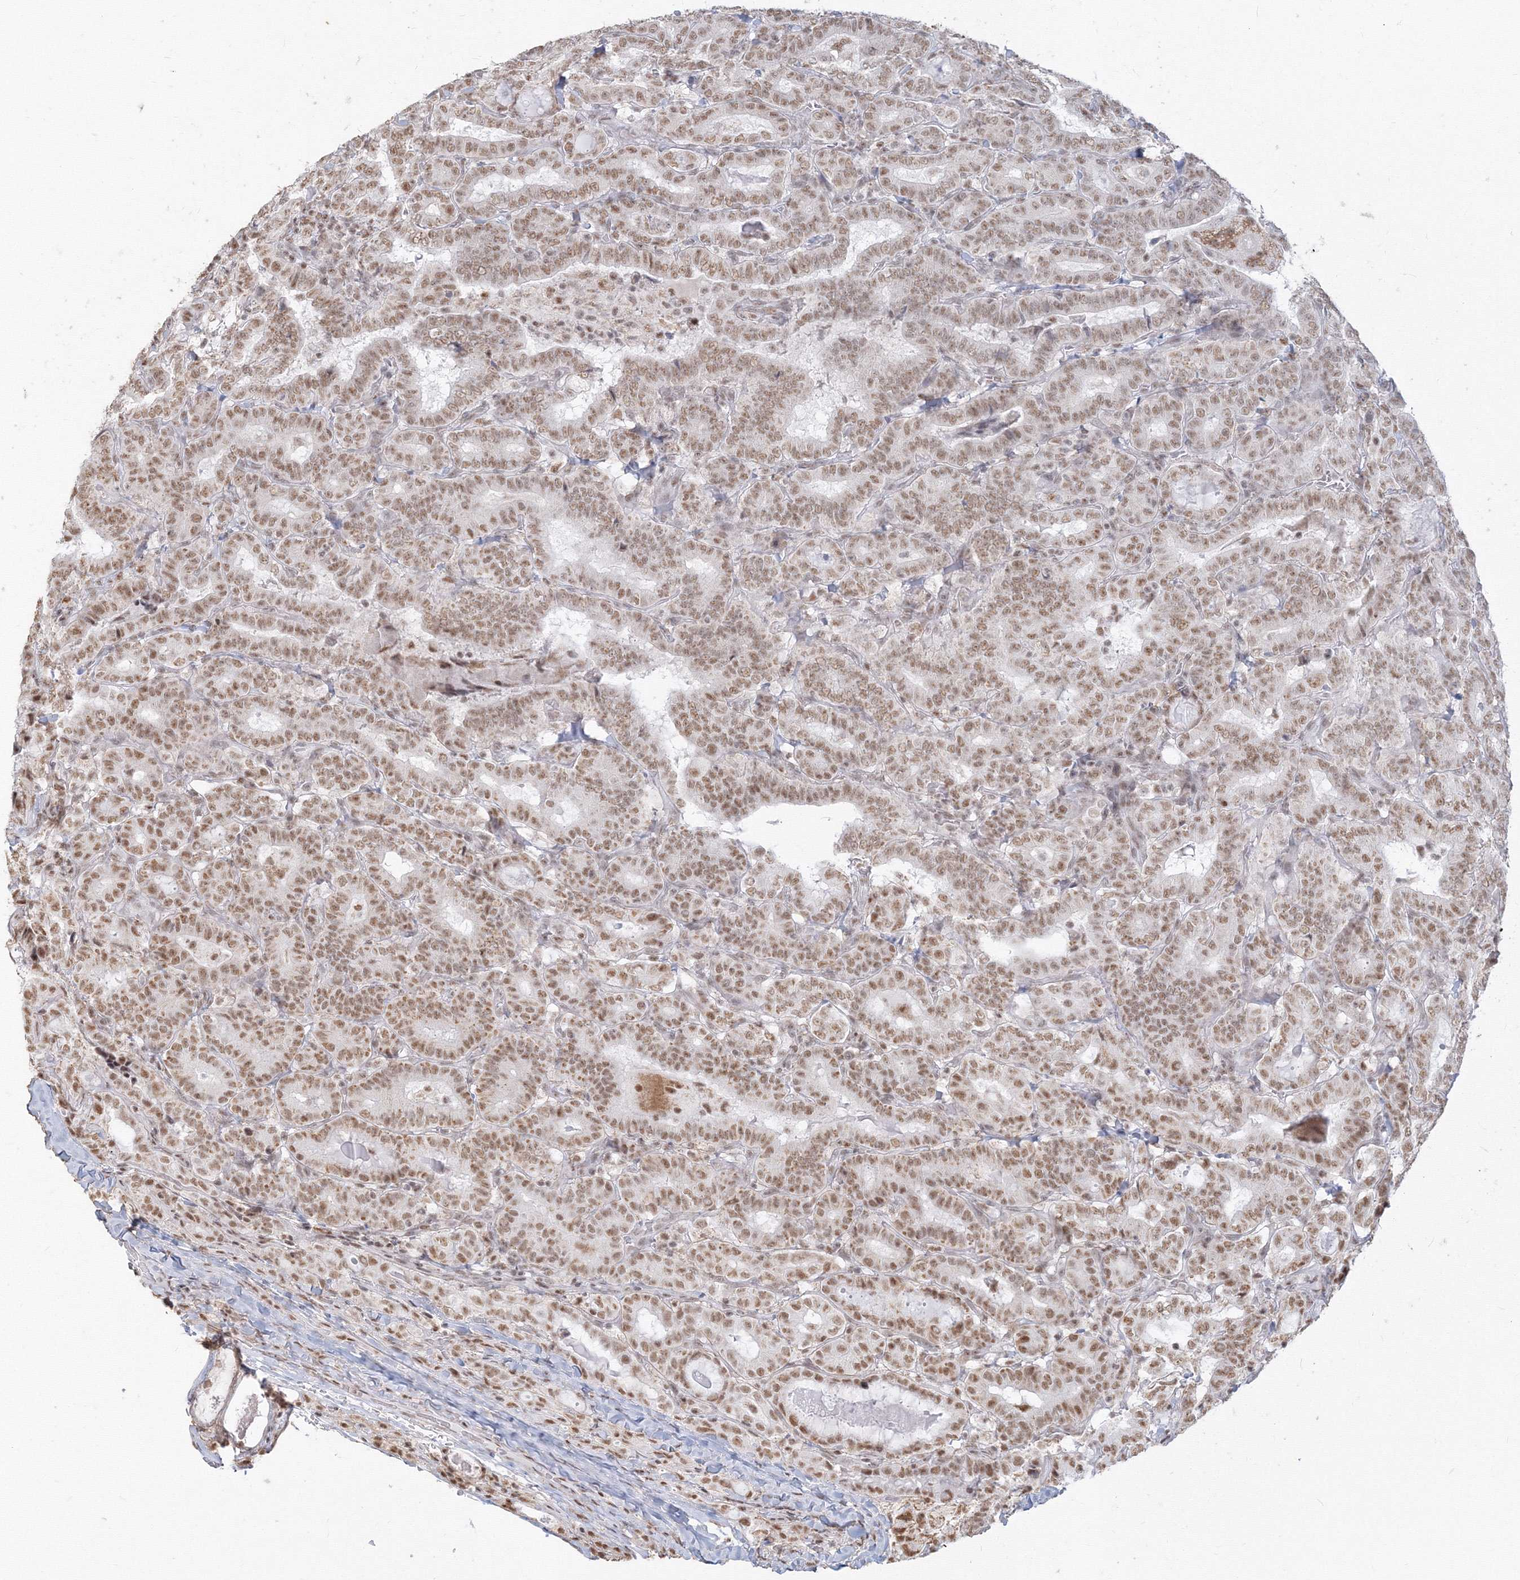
{"staining": {"intensity": "moderate", "quantity": ">75%", "location": "nuclear"}, "tissue": "thyroid cancer", "cell_type": "Tumor cells", "image_type": "cancer", "snomed": [{"axis": "morphology", "description": "Papillary adenocarcinoma, NOS"}, {"axis": "topography", "description": "Thyroid gland"}], "caption": "Thyroid papillary adenocarcinoma stained with a brown dye exhibits moderate nuclear positive positivity in about >75% of tumor cells.", "gene": "PPP4R2", "patient": {"sex": "female", "age": 72}}